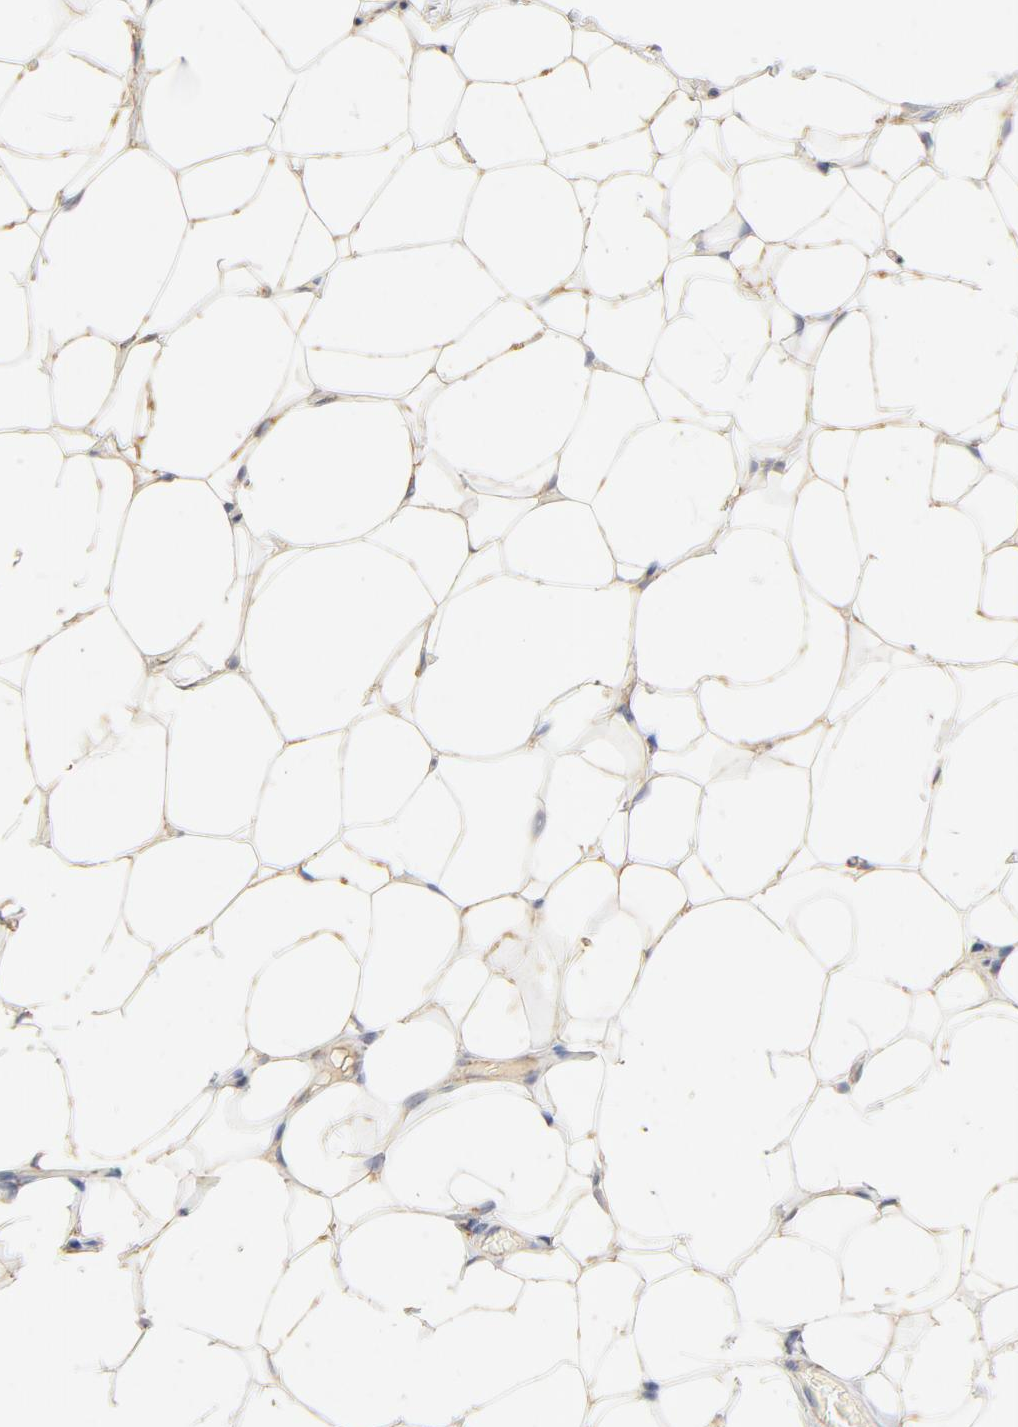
{"staining": {"intensity": "moderate", "quantity": ">75%", "location": "cytoplasmic/membranous"}, "tissue": "adipose tissue", "cell_type": "Adipocytes", "image_type": "normal", "snomed": [{"axis": "morphology", "description": "Normal tissue, NOS"}, {"axis": "topography", "description": "Soft tissue"}], "caption": "Moderate cytoplasmic/membranous expression for a protein is identified in about >75% of adipocytes of normal adipose tissue using IHC.", "gene": "COX4I1", "patient": {"sex": "male", "age": 26}}